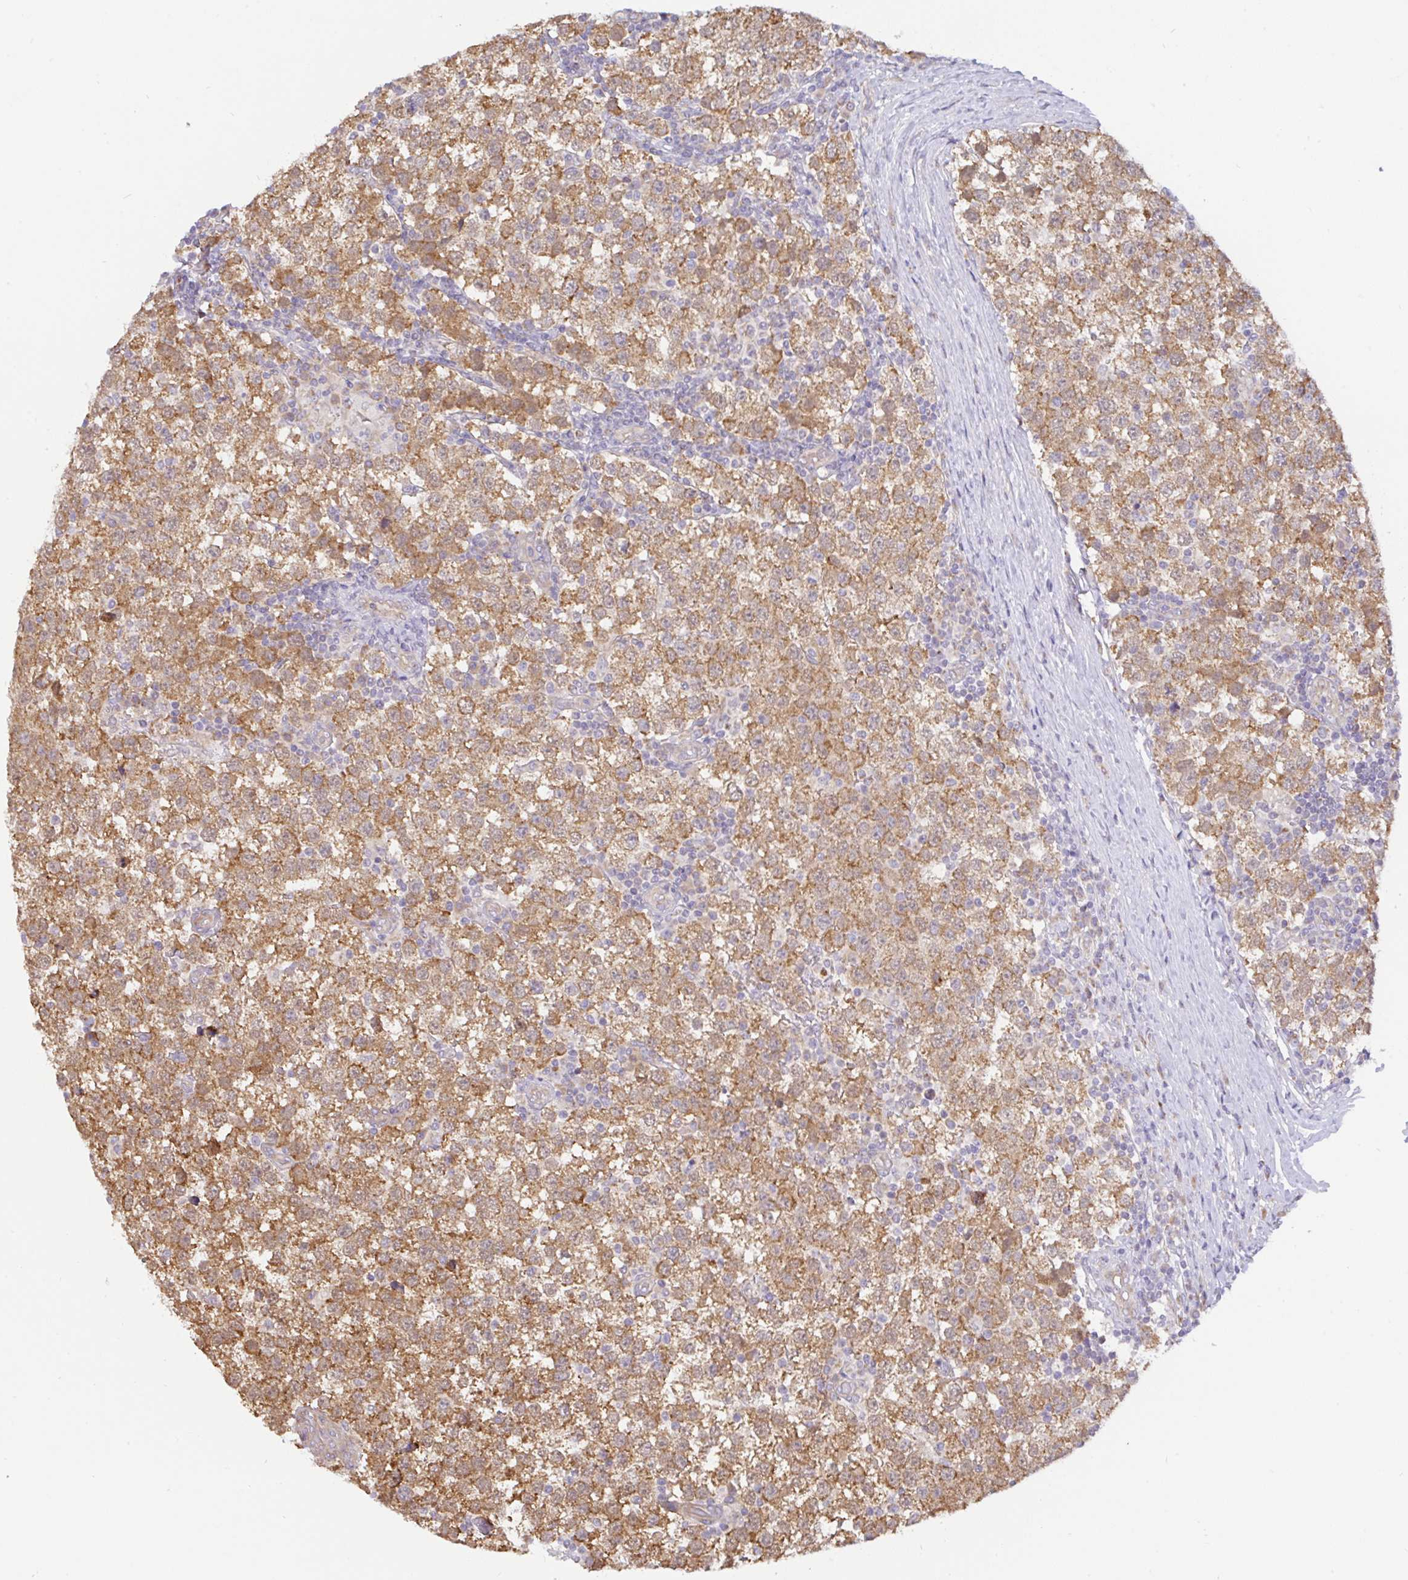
{"staining": {"intensity": "moderate", "quantity": ">75%", "location": "cytoplasmic/membranous"}, "tissue": "testis cancer", "cell_type": "Tumor cells", "image_type": "cancer", "snomed": [{"axis": "morphology", "description": "Seminoma, NOS"}, {"axis": "topography", "description": "Testis"}], "caption": "Seminoma (testis) stained for a protein shows moderate cytoplasmic/membranous positivity in tumor cells.", "gene": "DLEU7", "patient": {"sex": "male", "age": 34}}